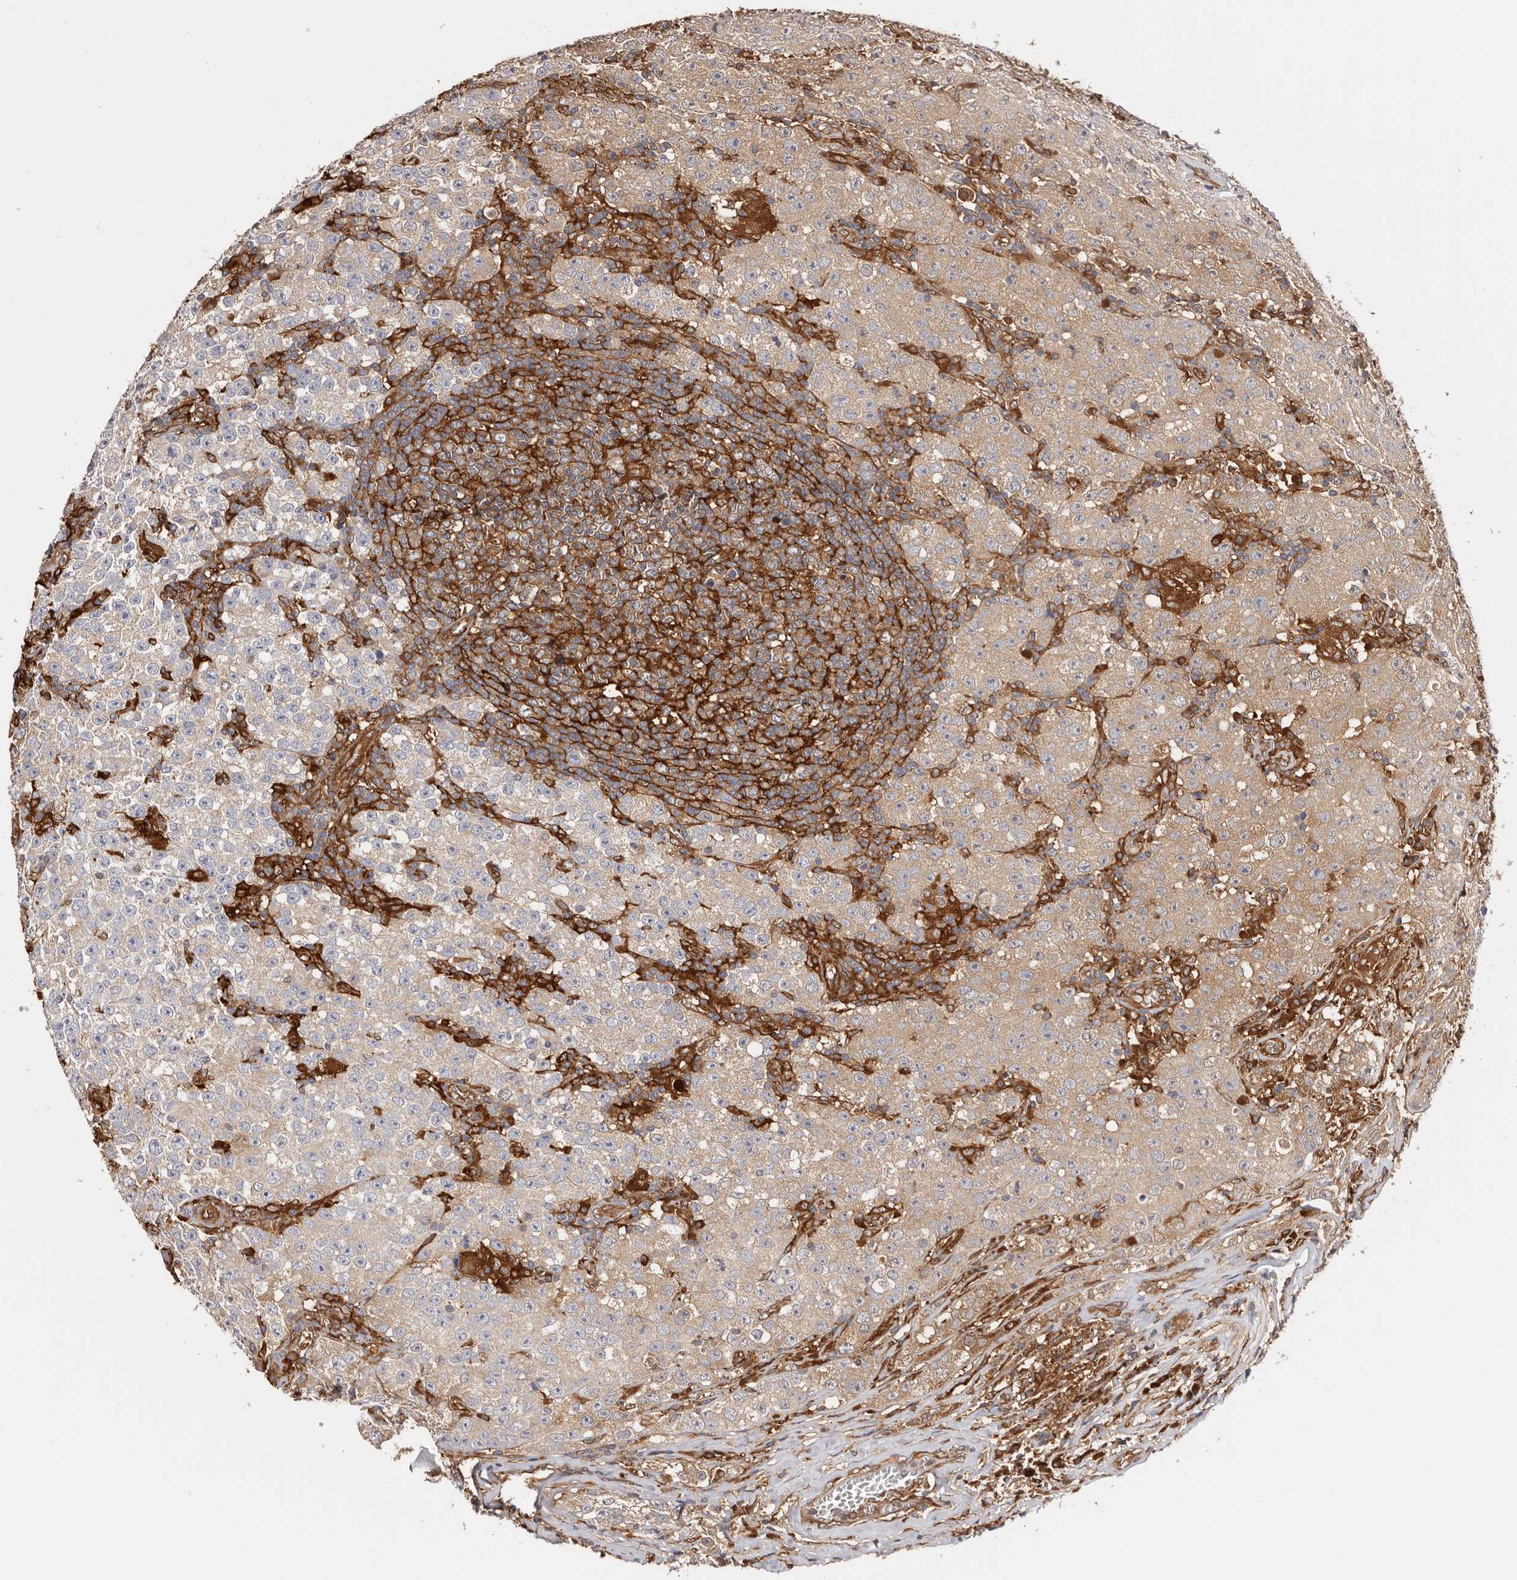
{"staining": {"intensity": "weak", "quantity": ">75%", "location": "cytoplasmic/membranous"}, "tissue": "testis cancer", "cell_type": "Tumor cells", "image_type": "cancer", "snomed": [{"axis": "morphology", "description": "Seminoma, NOS"}, {"axis": "morphology", "description": "Carcinoma, Embryonal, NOS"}, {"axis": "topography", "description": "Testis"}], "caption": "Tumor cells reveal weak cytoplasmic/membranous staining in about >75% of cells in testis cancer (embryonal carcinoma).", "gene": "LAP3", "patient": {"sex": "male", "age": 43}}